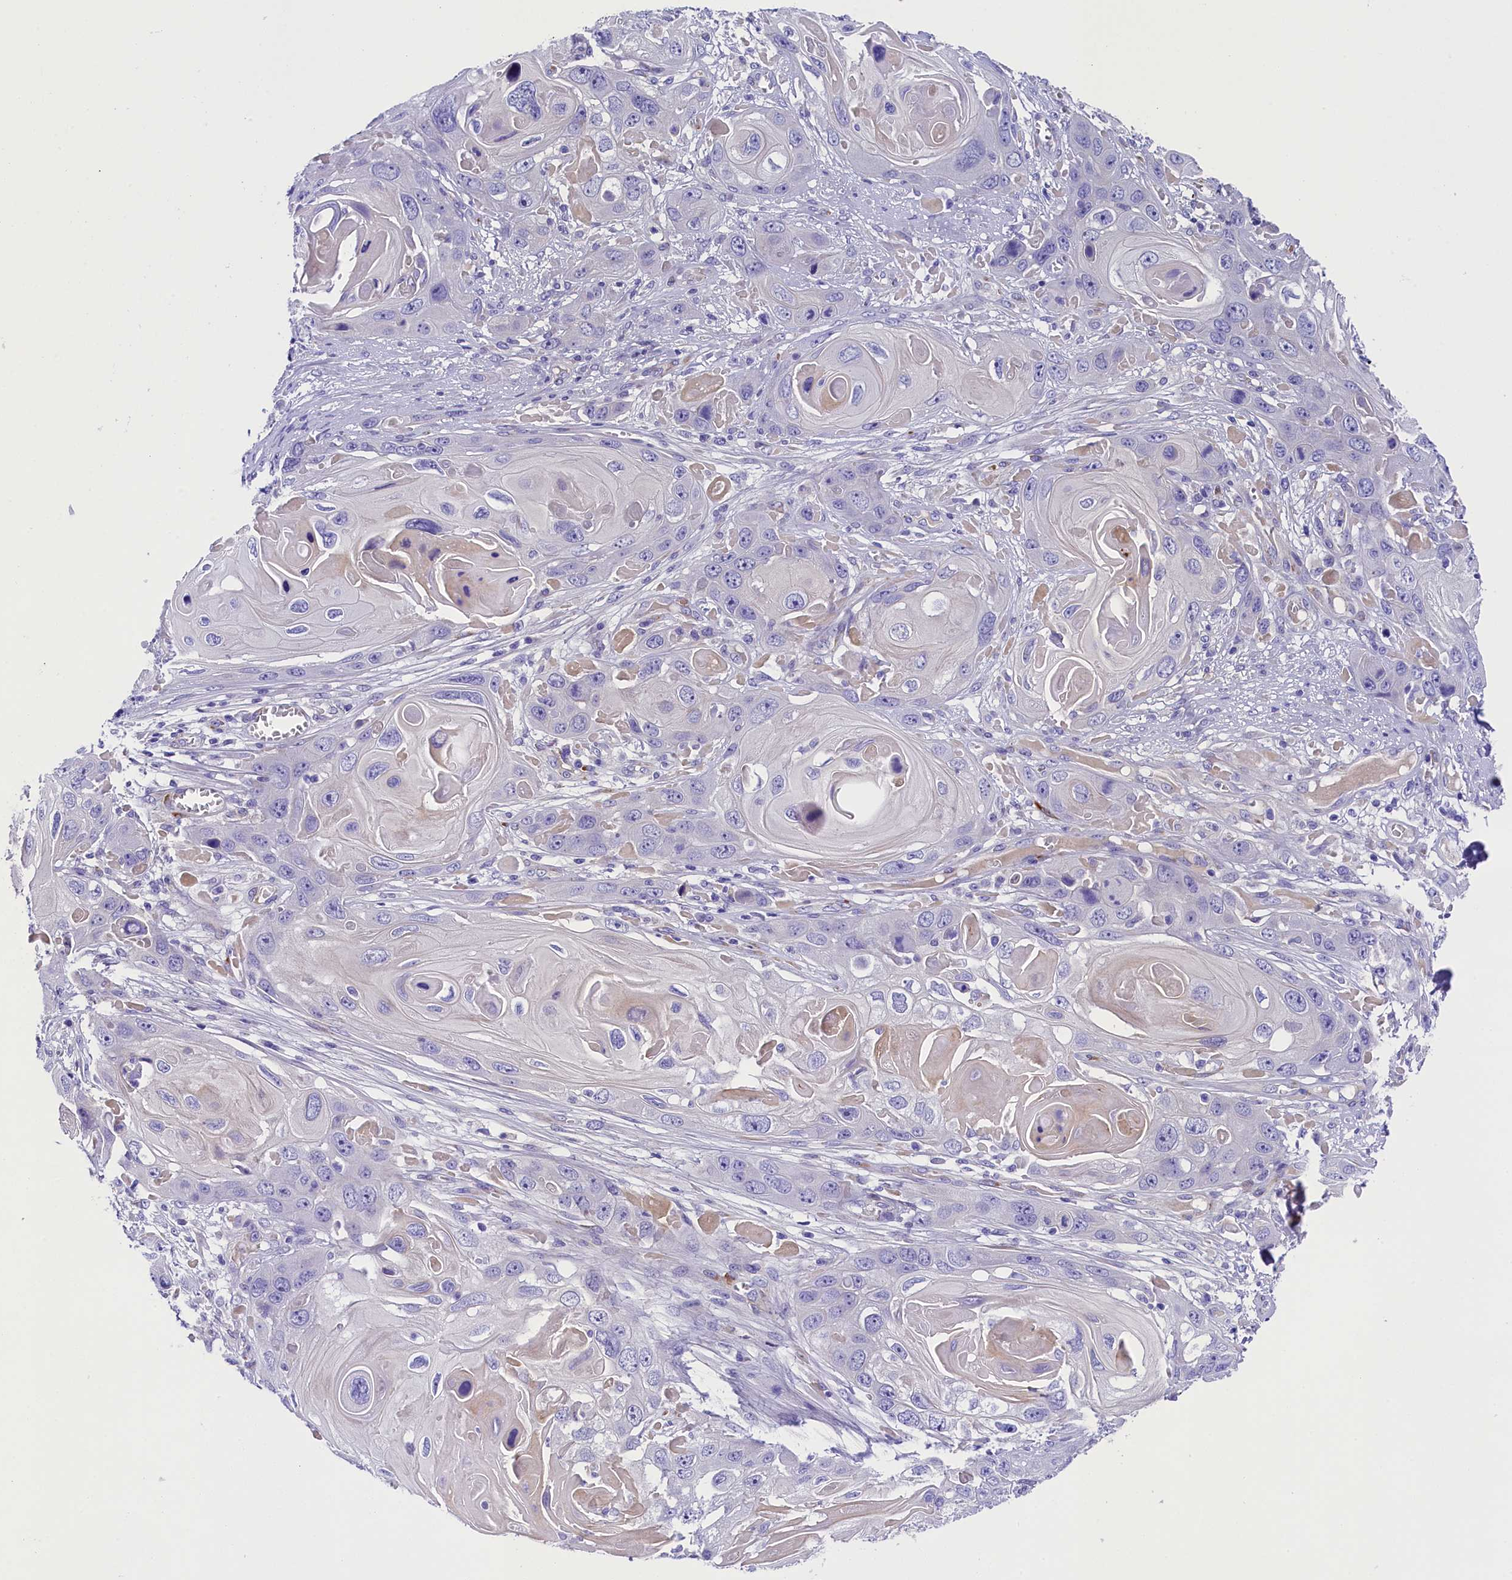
{"staining": {"intensity": "negative", "quantity": "none", "location": "none"}, "tissue": "skin cancer", "cell_type": "Tumor cells", "image_type": "cancer", "snomed": [{"axis": "morphology", "description": "Squamous cell carcinoma, NOS"}, {"axis": "topography", "description": "Skin"}], "caption": "DAB (3,3'-diaminobenzidine) immunohistochemical staining of human skin squamous cell carcinoma reveals no significant expression in tumor cells. (Brightfield microscopy of DAB immunohistochemistry at high magnification).", "gene": "SOD3", "patient": {"sex": "male", "age": 55}}